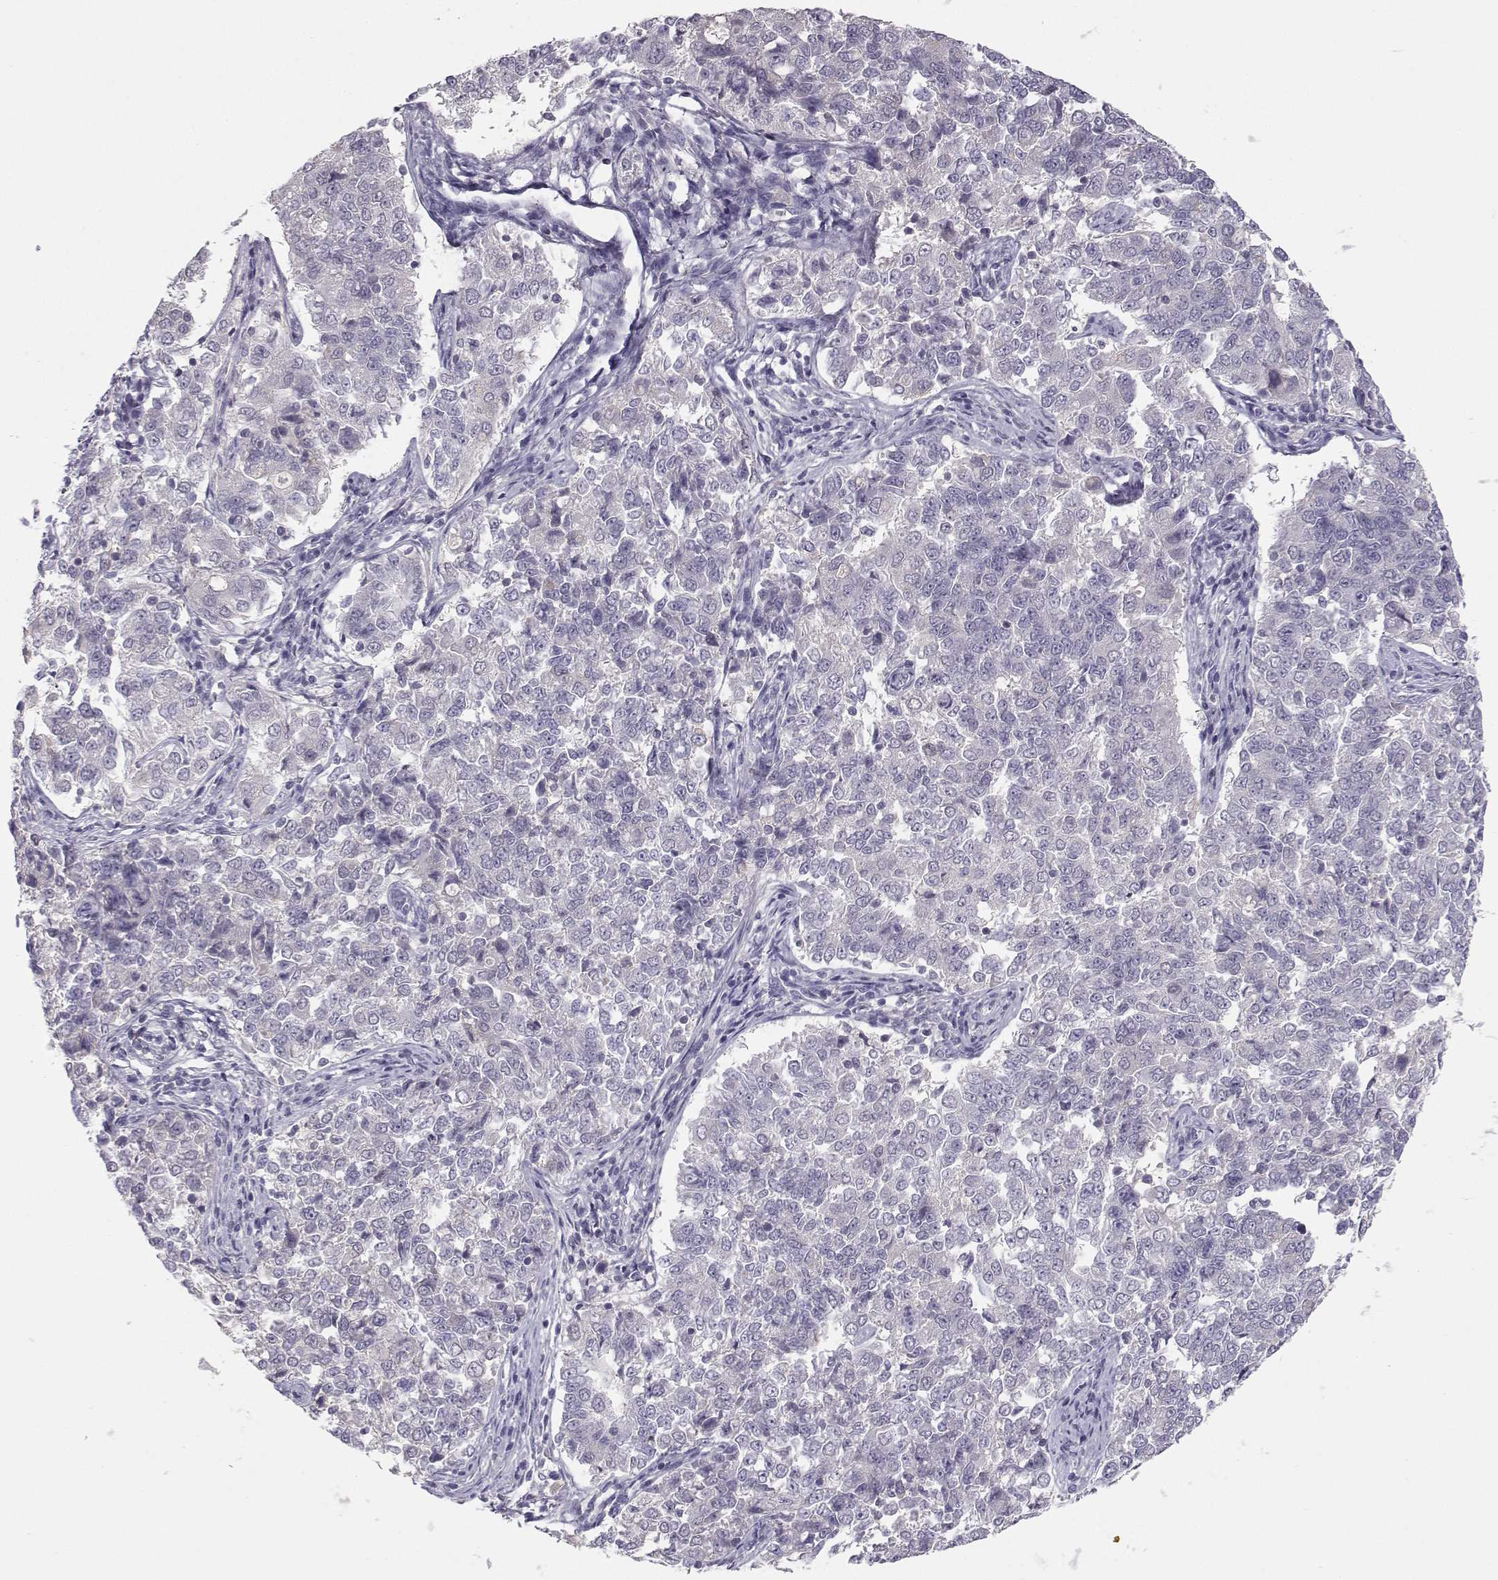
{"staining": {"intensity": "negative", "quantity": "none", "location": "none"}, "tissue": "endometrial cancer", "cell_type": "Tumor cells", "image_type": "cancer", "snomed": [{"axis": "morphology", "description": "Adenocarcinoma, NOS"}, {"axis": "topography", "description": "Endometrium"}], "caption": "Immunohistochemical staining of human endometrial adenocarcinoma demonstrates no significant positivity in tumor cells. (DAB IHC with hematoxylin counter stain).", "gene": "MROH7", "patient": {"sex": "female", "age": 43}}